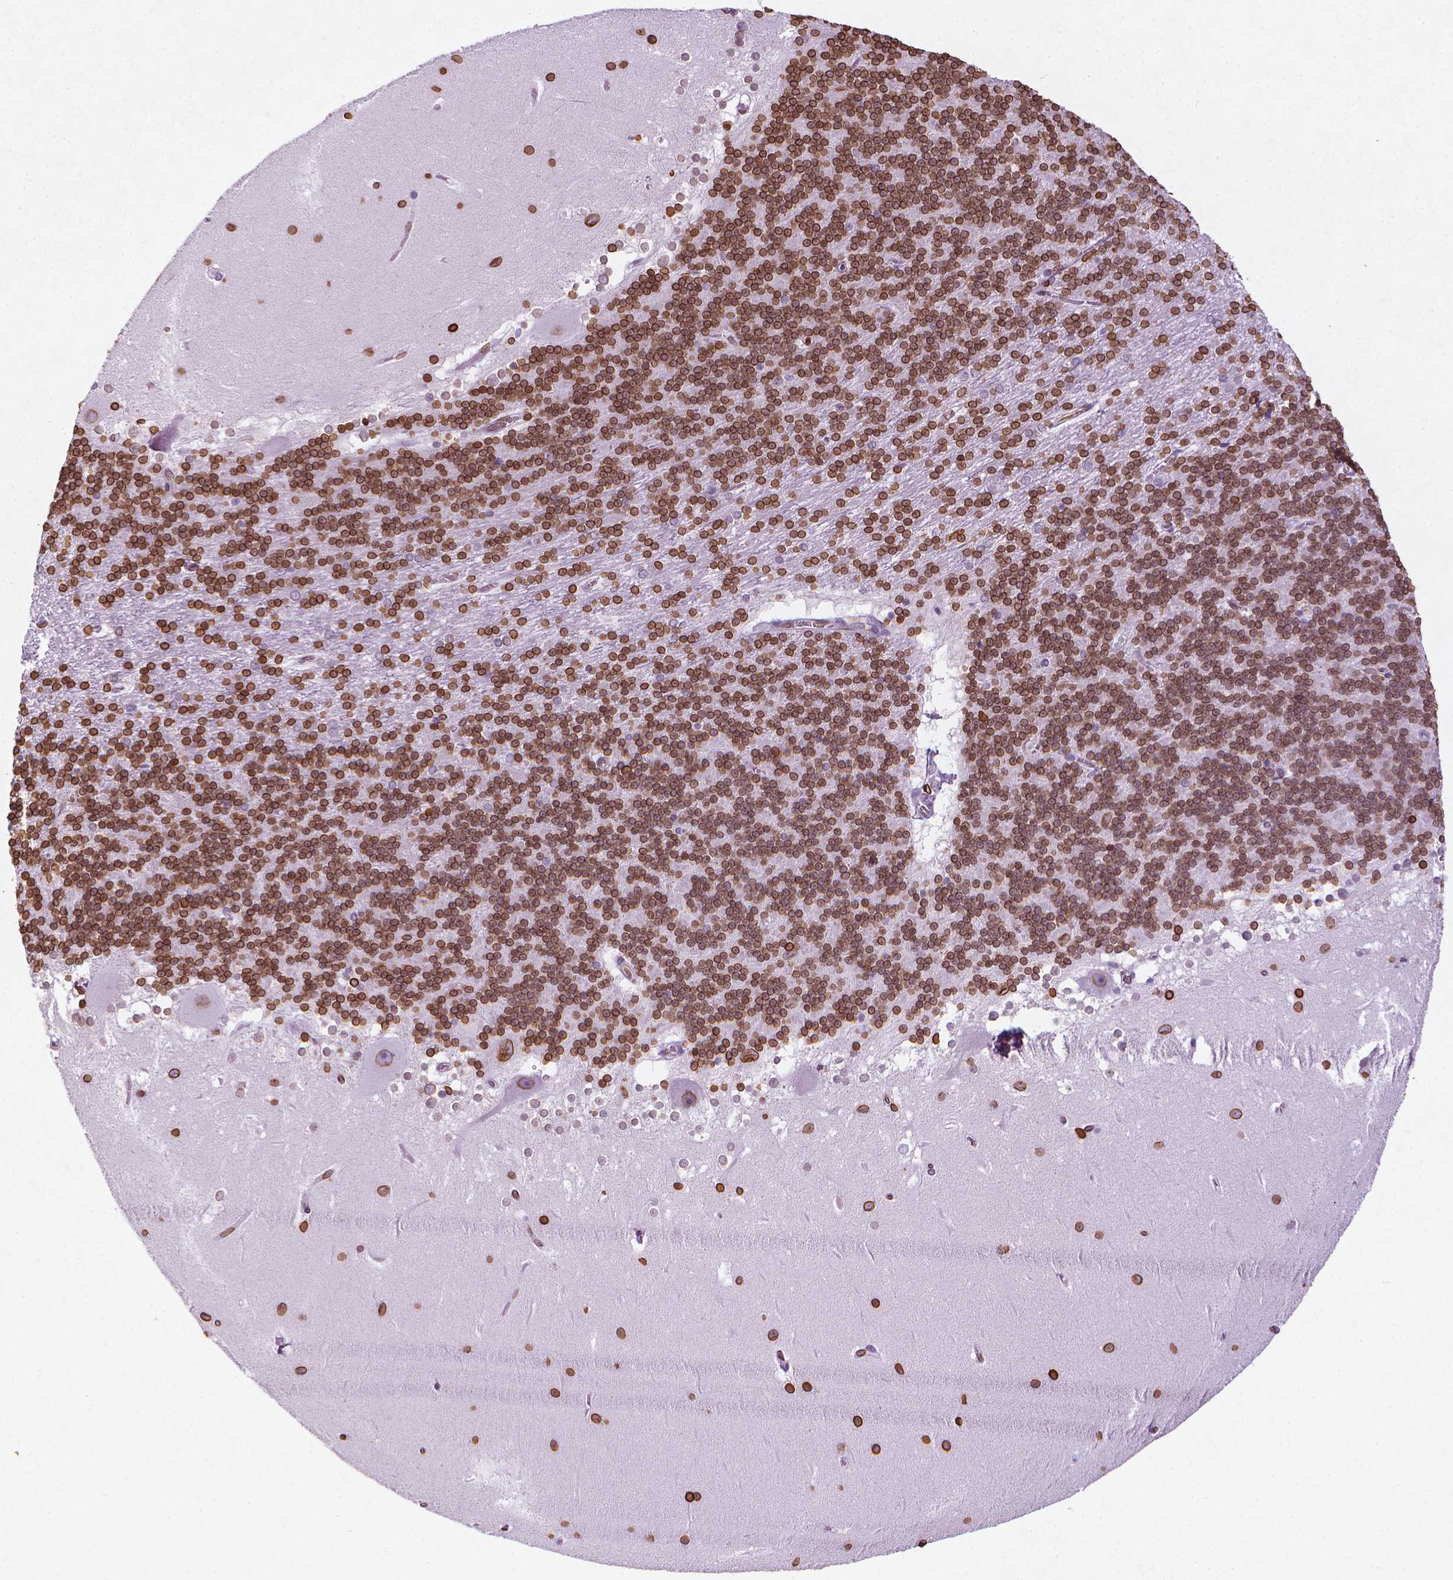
{"staining": {"intensity": "strong", "quantity": "25%-75%", "location": "cytoplasmic/membranous,nuclear"}, "tissue": "cerebellum", "cell_type": "Cells in granular layer", "image_type": "normal", "snomed": [{"axis": "morphology", "description": "Normal tissue, NOS"}, {"axis": "topography", "description": "Cerebellum"}], "caption": "A brown stain highlights strong cytoplasmic/membranous,nuclear staining of a protein in cells in granular layer of unremarkable human cerebellum.", "gene": "LMNB1", "patient": {"sex": "female", "age": 19}}